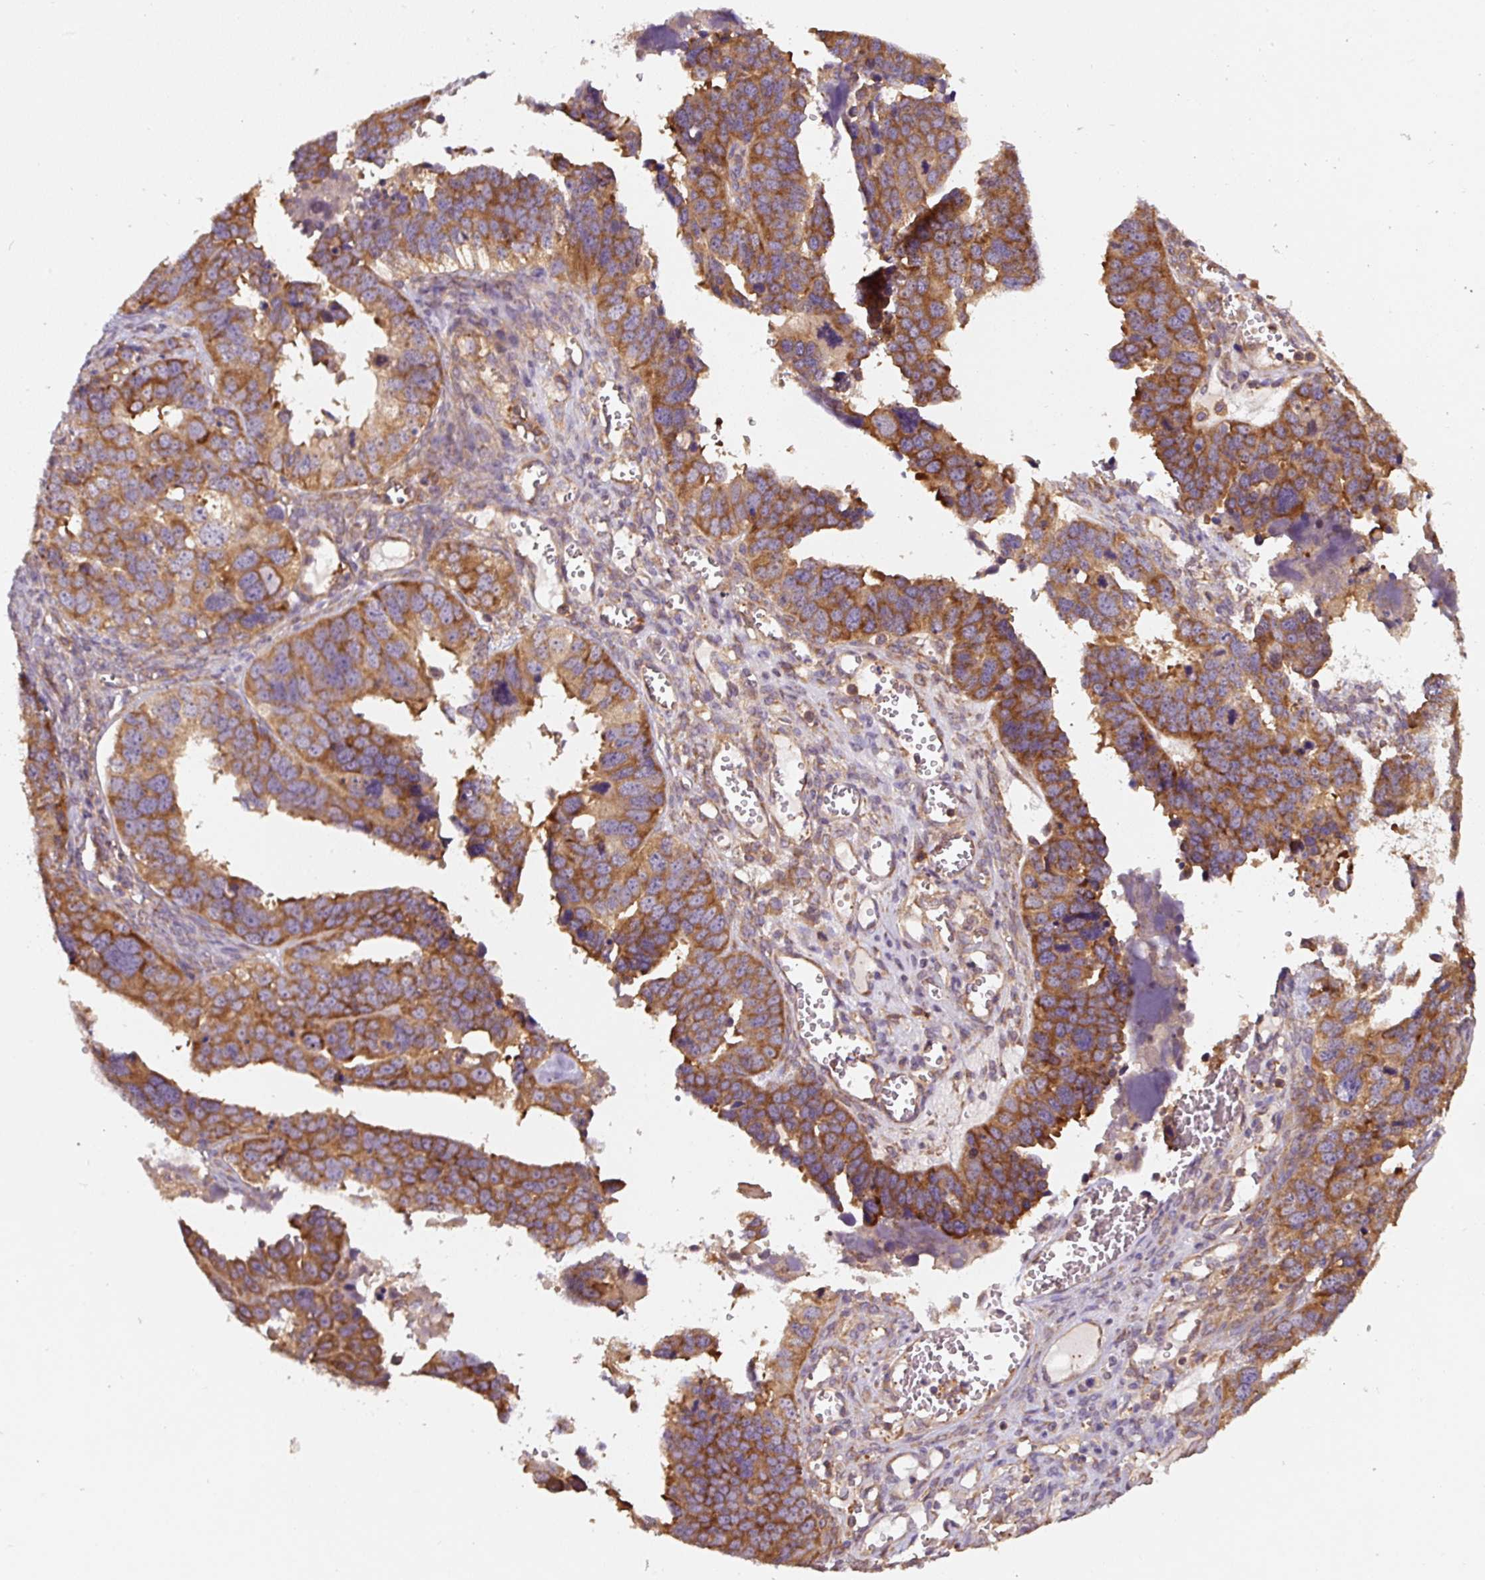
{"staining": {"intensity": "moderate", "quantity": ">75%", "location": "cytoplasmic/membranous"}, "tissue": "ovarian cancer", "cell_type": "Tumor cells", "image_type": "cancer", "snomed": [{"axis": "morphology", "description": "Cystadenocarcinoma, serous, NOS"}, {"axis": "topography", "description": "Ovary"}], "caption": "Immunohistochemistry (IHC) histopathology image of neoplastic tissue: human serous cystadenocarcinoma (ovarian) stained using IHC exhibits medium levels of moderate protein expression localized specifically in the cytoplasmic/membranous of tumor cells, appearing as a cytoplasmic/membranous brown color.", "gene": "EIF2S2", "patient": {"sex": "female", "age": 76}}